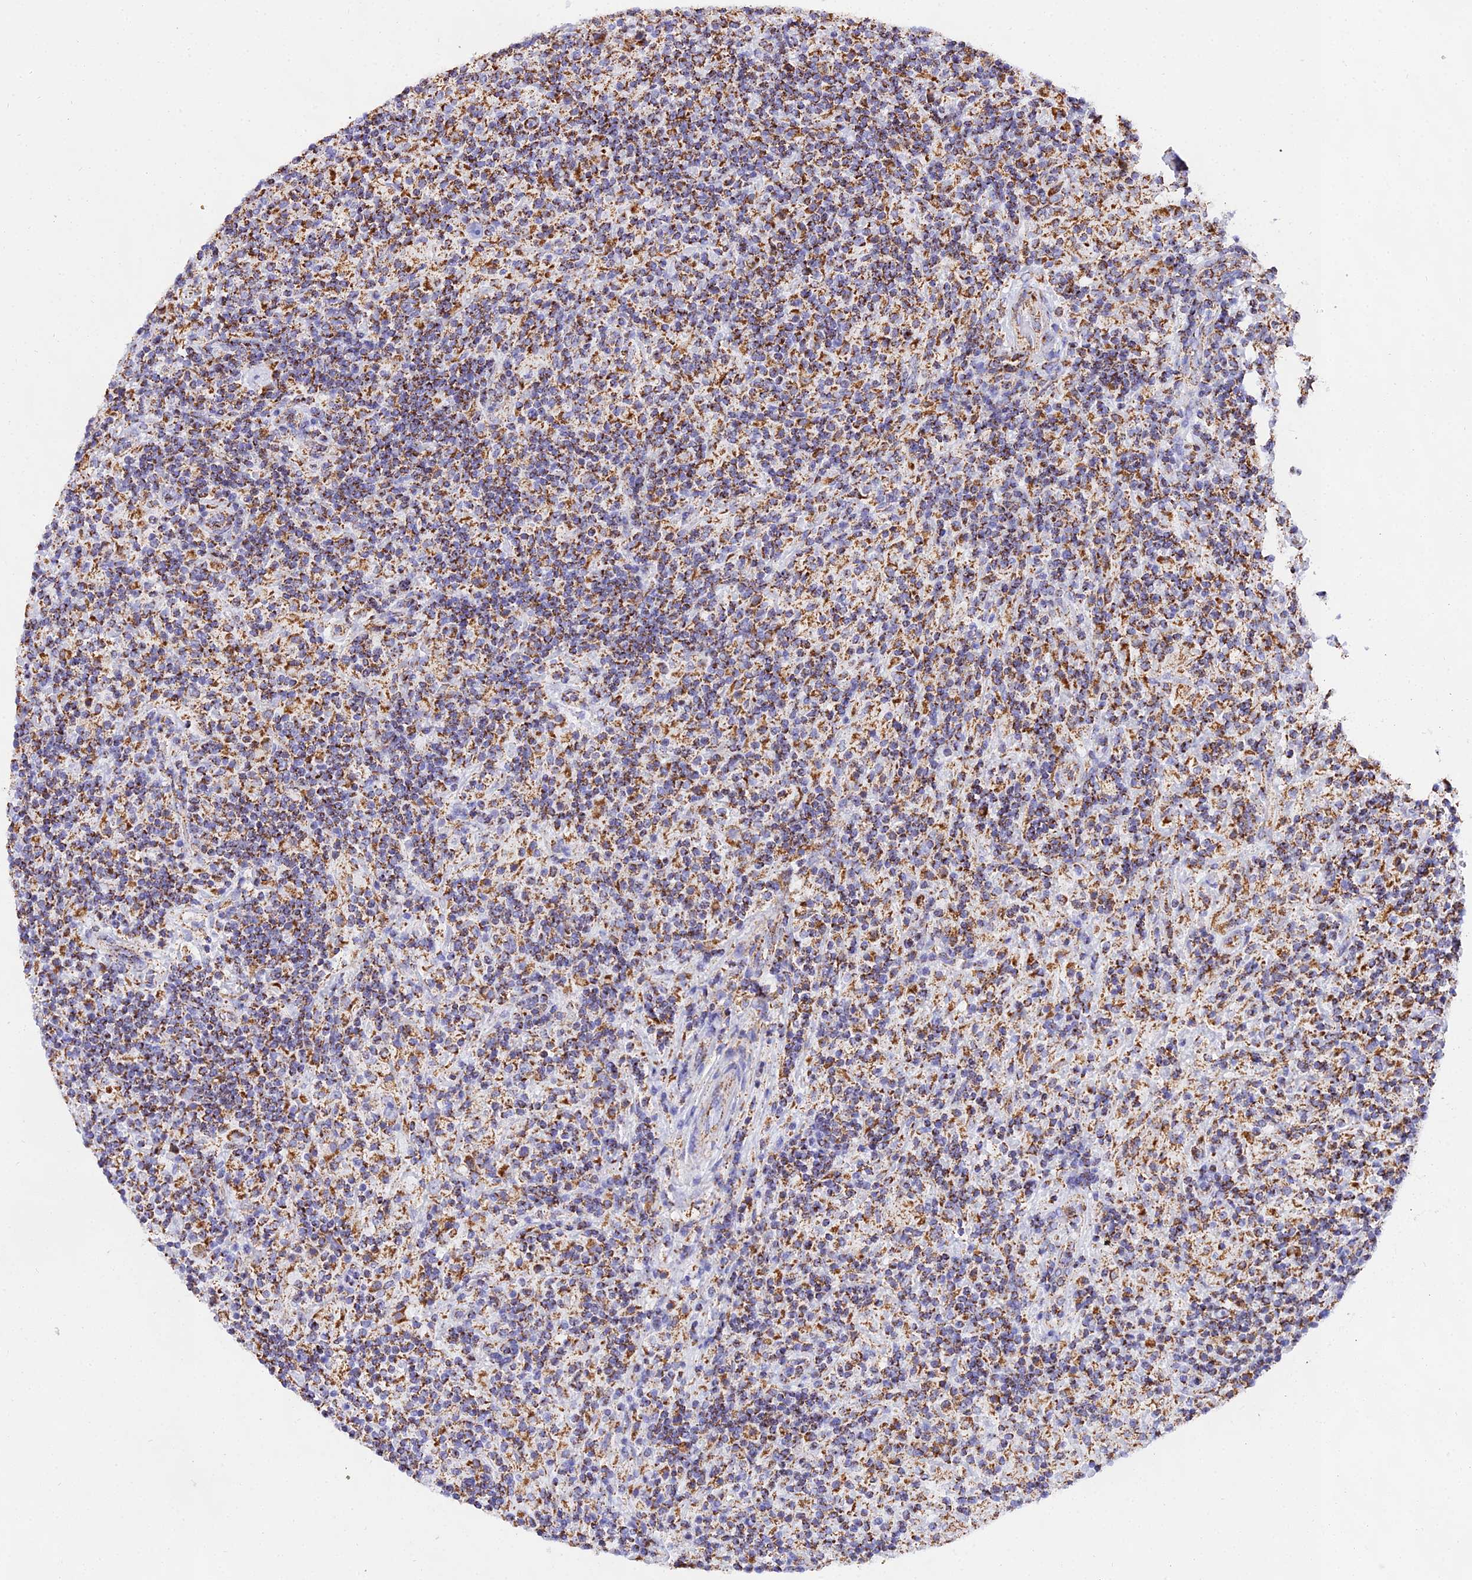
{"staining": {"intensity": "moderate", "quantity": ">75%", "location": "cytoplasmic/membranous"}, "tissue": "lymphoma", "cell_type": "Tumor cells", "image_type": "cancer", "snomed": [{"axis": "morphology", "description": "Hodgkin's disease, NOS"}, {"axis": "topography", "description": "Lymph node"}], "caption": "Hodgkin's disease was stained to show a protein in brown. There is medium levels of moderate cytoplasmic/membranous expression in approximately >75% of tumor cells.", "gene": "ATP5PD", "patient": {"sex": "male", "age": 70}}